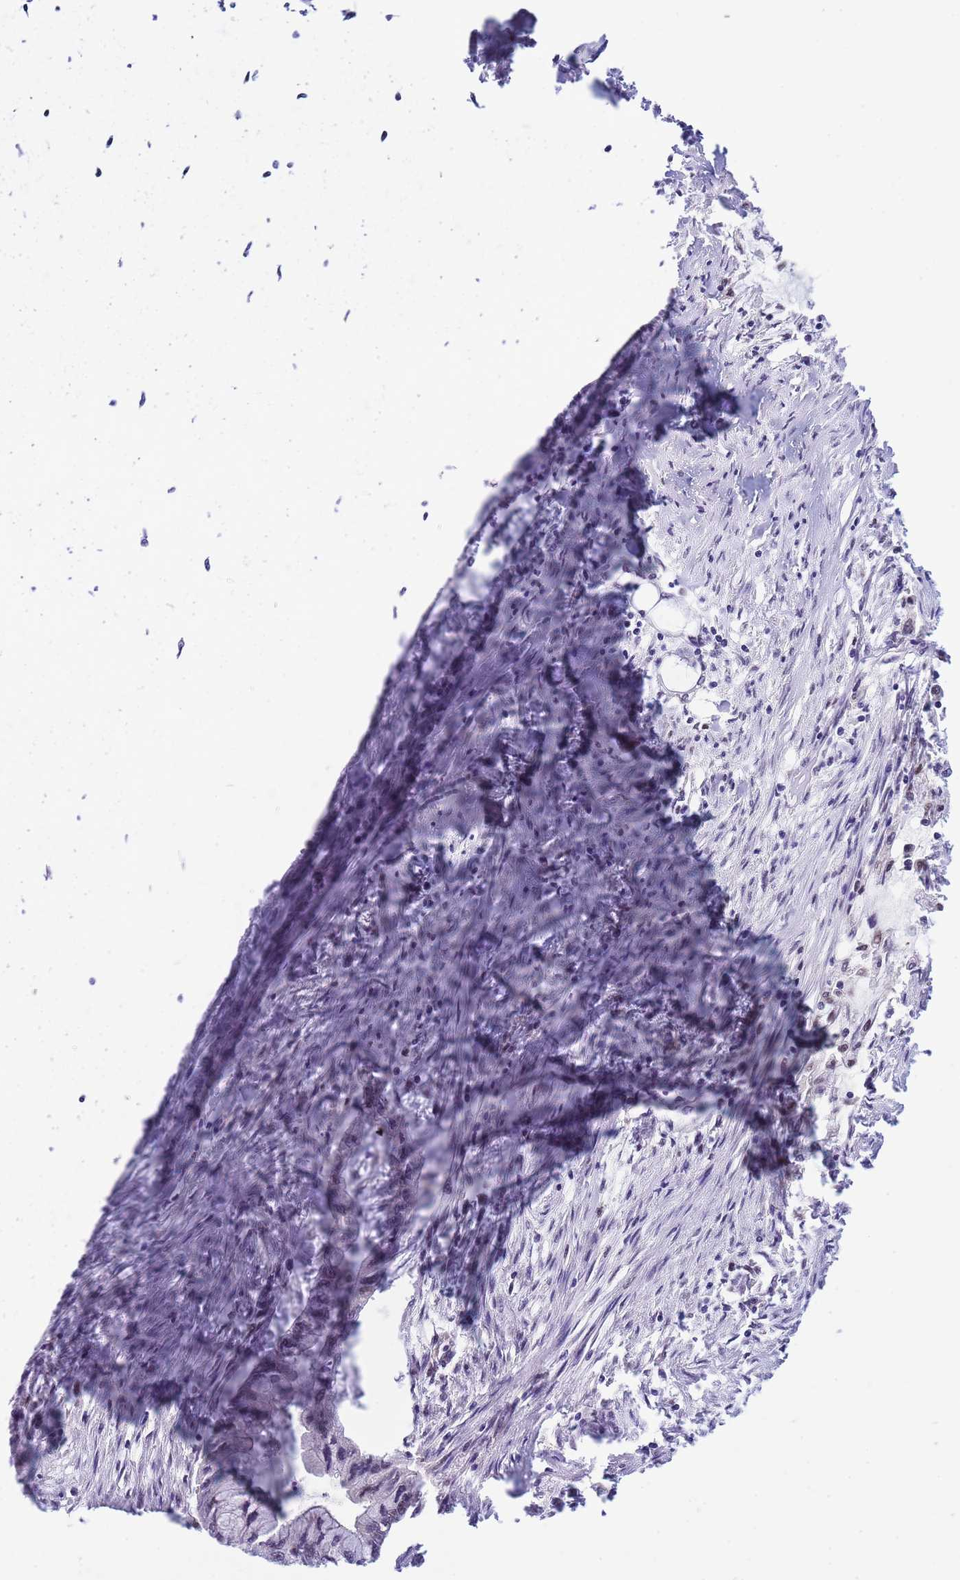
{"staining": {"intensity": "weak", "quantity": "<25%", "location": "nuclear"}, "tissue": "pancreatic cancer", "cell_type": "Tumor cells", "image_type": "cancer", "snomed": [{"axis": "morphology", "description": "Adenocarcinoma, NOS"}, {"axis": "topography", "description": "Pancreas"}], "caption": "An IHC photomicrograph of adenocarcinoma (pancreatic) is shown. There is no staining in tumor cells of adenocarcinoma (pancreatic).", "gene": "PRPF6", "patient": {"sex": "male", "age": 48}}